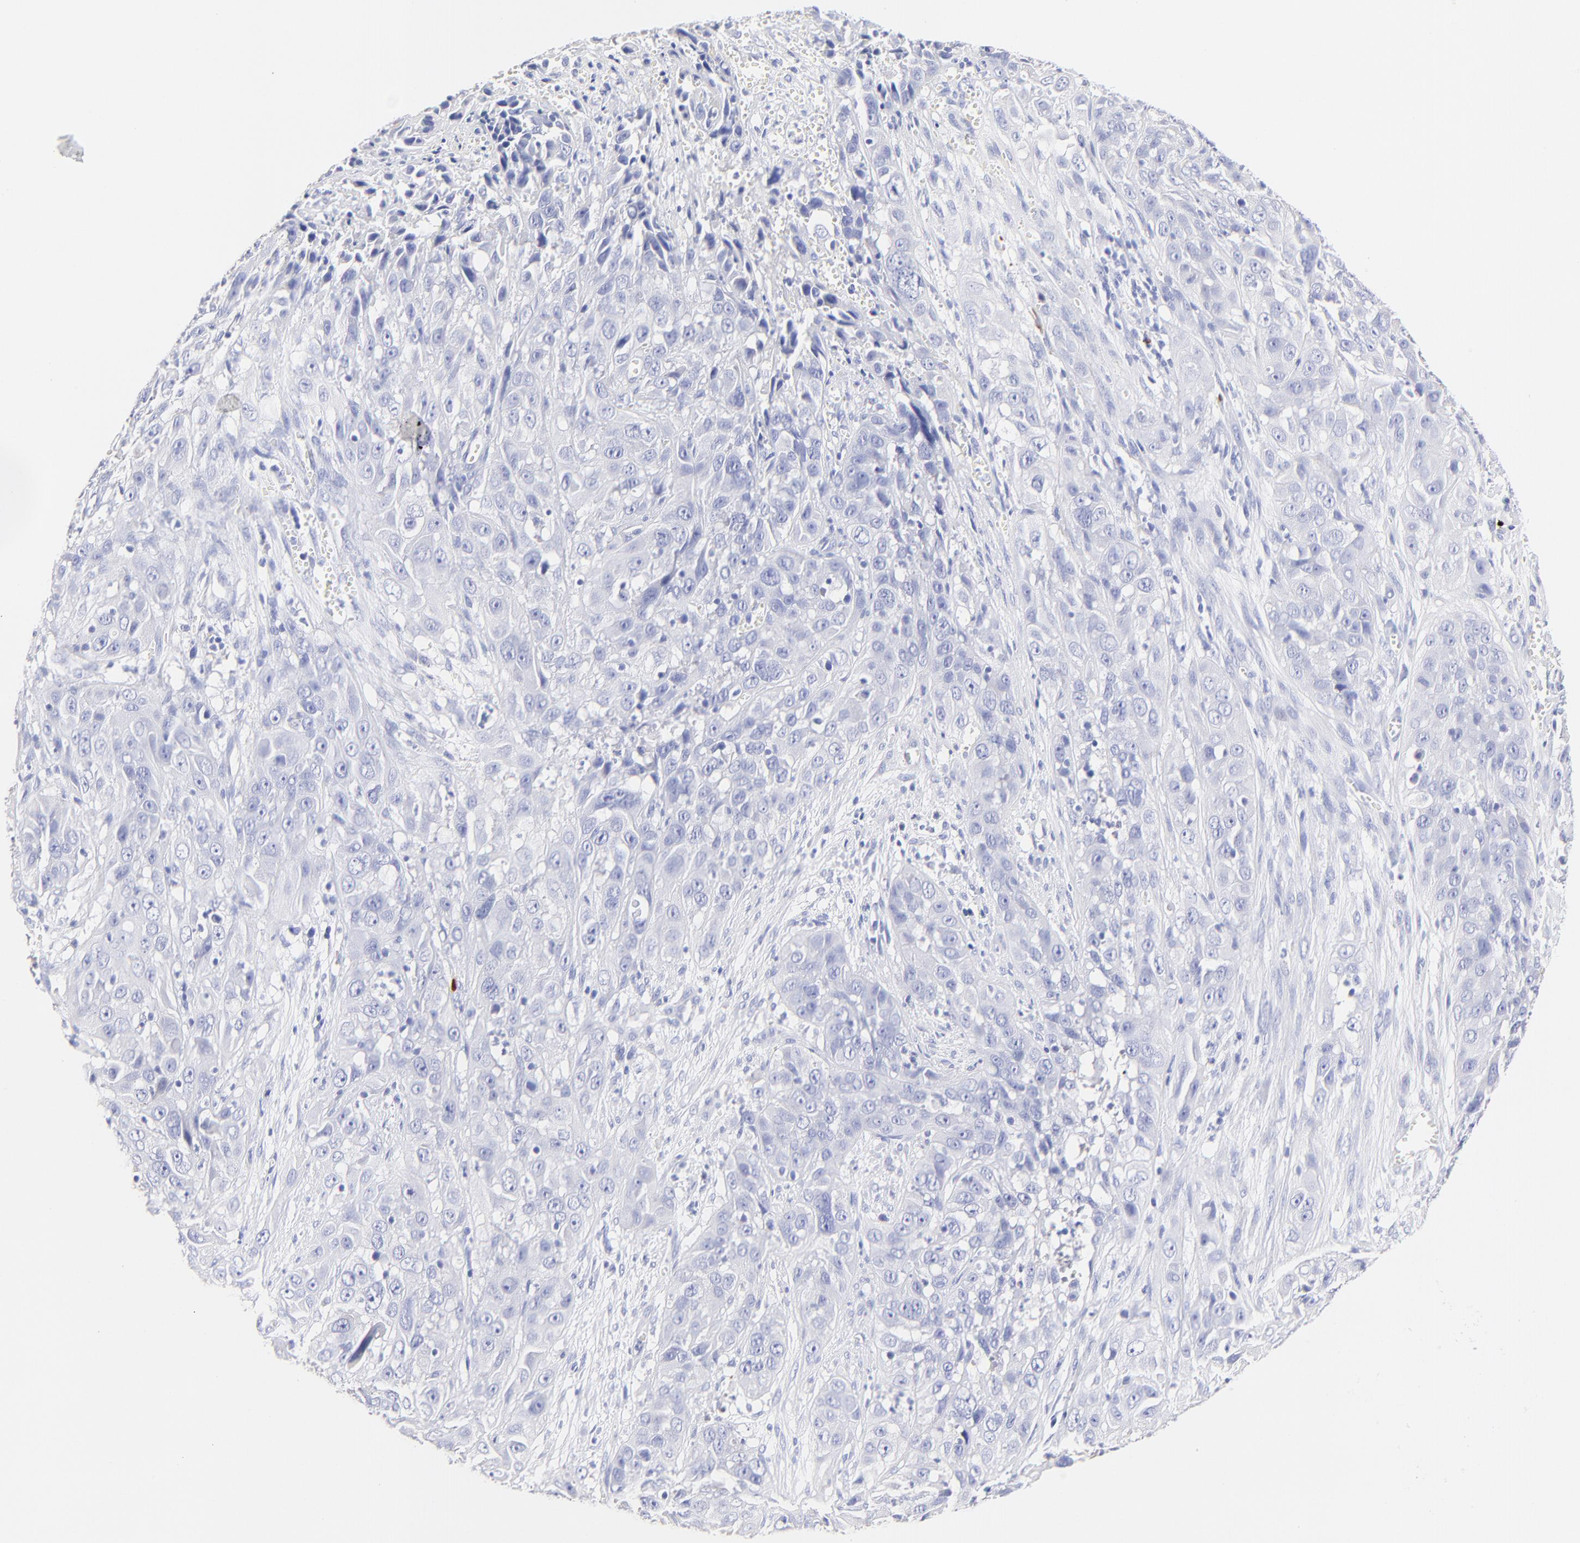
{"staining": {"intensity": "negative", "quantity": "none", "location": "none"}, "tissue": "cervical cancer", "cell_type": "Tumor cells", "image_type": "cancer", "snomed": [{"axis": "morphology", "description": "Squamous cell carcinoma, NOS"}, {"axis": "topography", "description": "Cervix"}], "caption": "This image is of squamous cell carcinoma (cervical) stained with IHC to label a protein in brown with the nuclei are counter-stained blue. There is no staining in tumor cells.", "gene": "ASB9", "patient": {"sex": "female", "age": 32}}